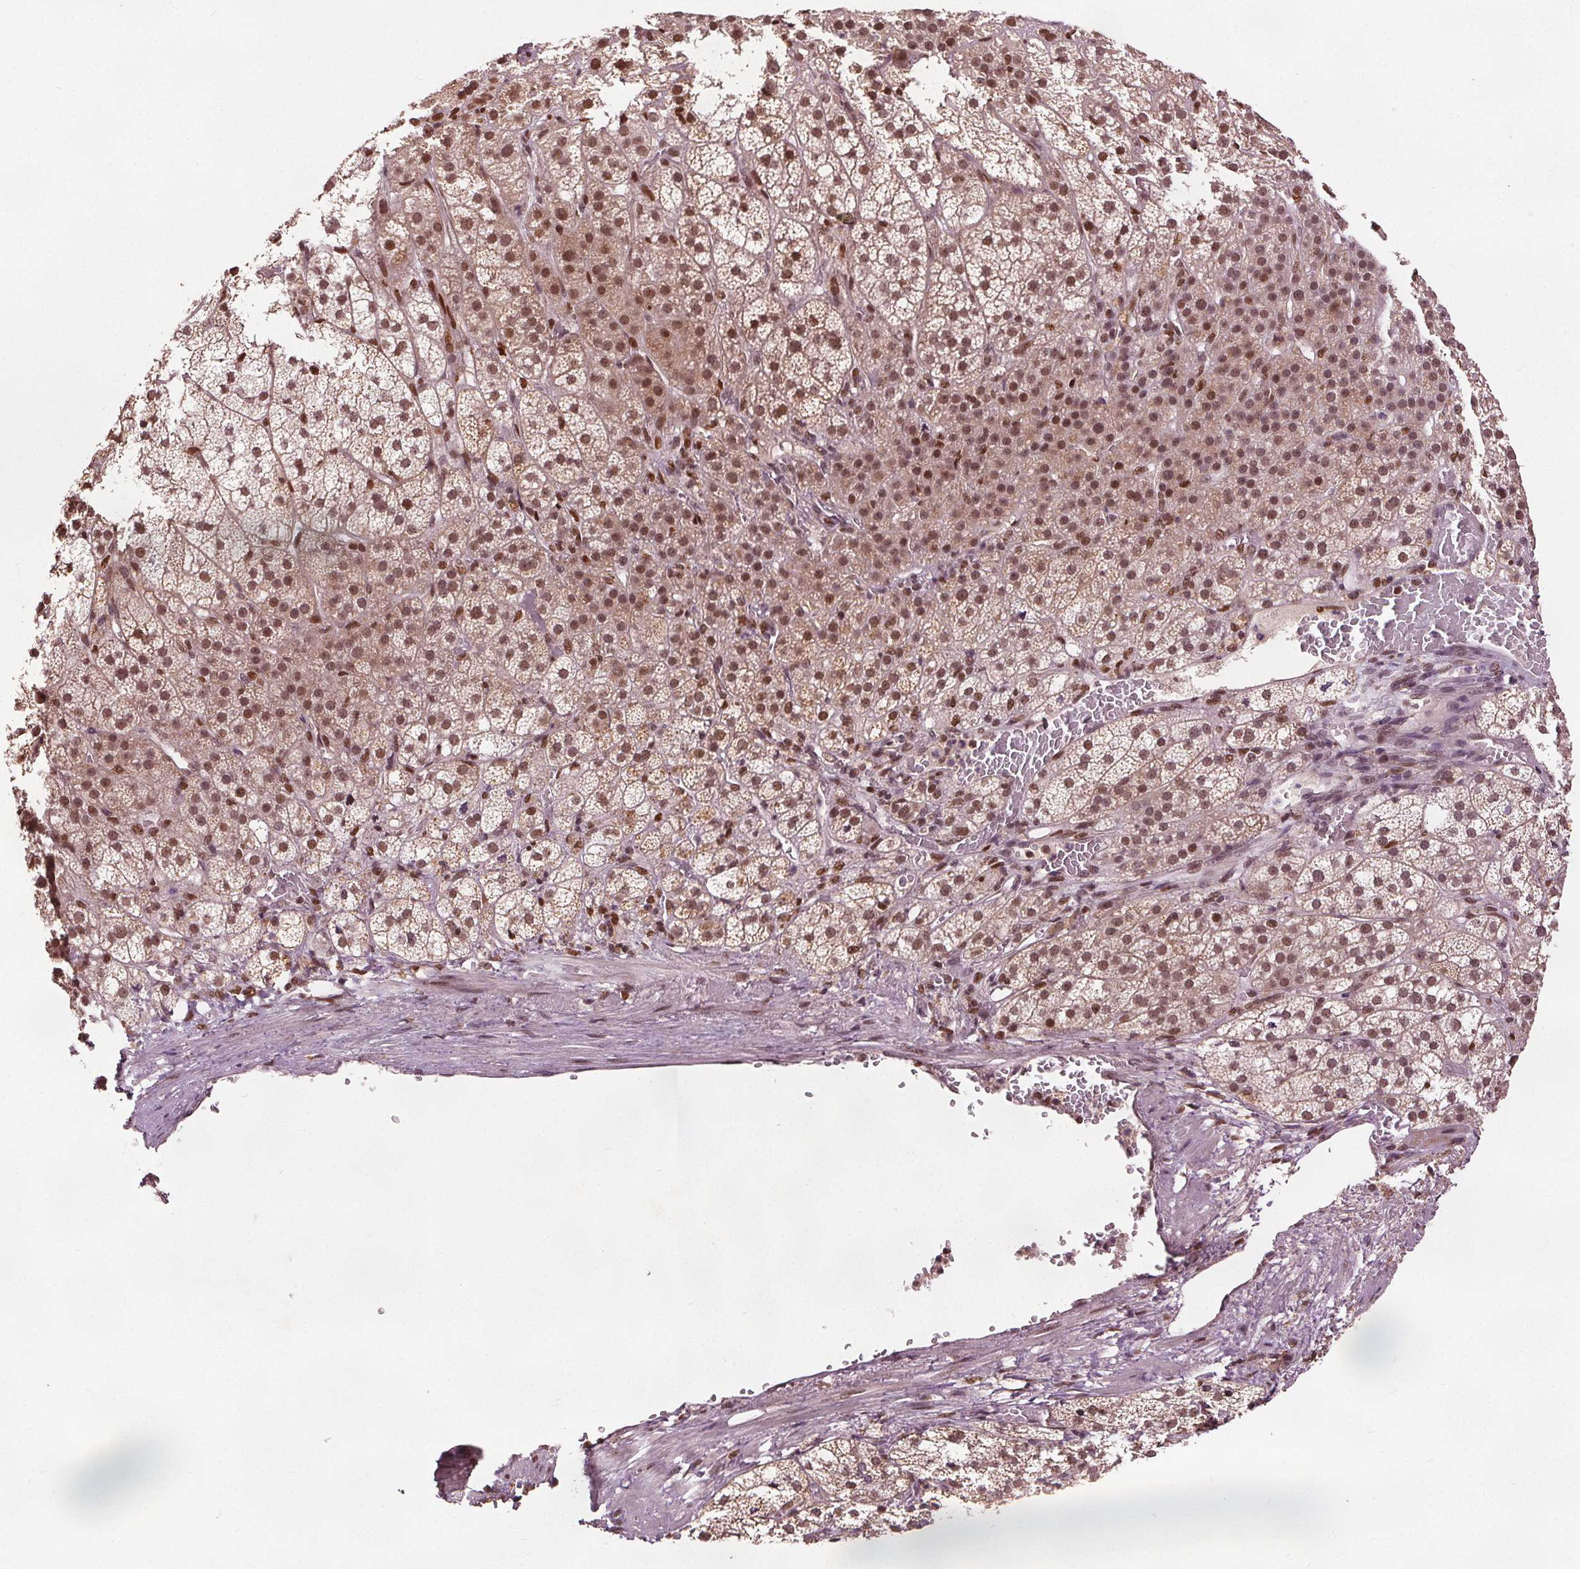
{"staining": {"intensity": "moderate", "quantity": ">75%", "location": "nuclear"}, "tissue": "adrenal gland", "cell_type": "Glandular cells", "image_type": "normal", "snomed": [{"axis": "morphology", "description": "Normal tissue, NOS"}, {"axis": "topography", "description": "Adrenal gland"}], "caption": "An immunohistochemistry (IHC) image of benign tissue is shown. Protein staining in brown highlights moderate nuclear positivity in adrenal gland within glandular cells.", "gene": "DDX11", "patient": {"sex": "female", "age": 60}}